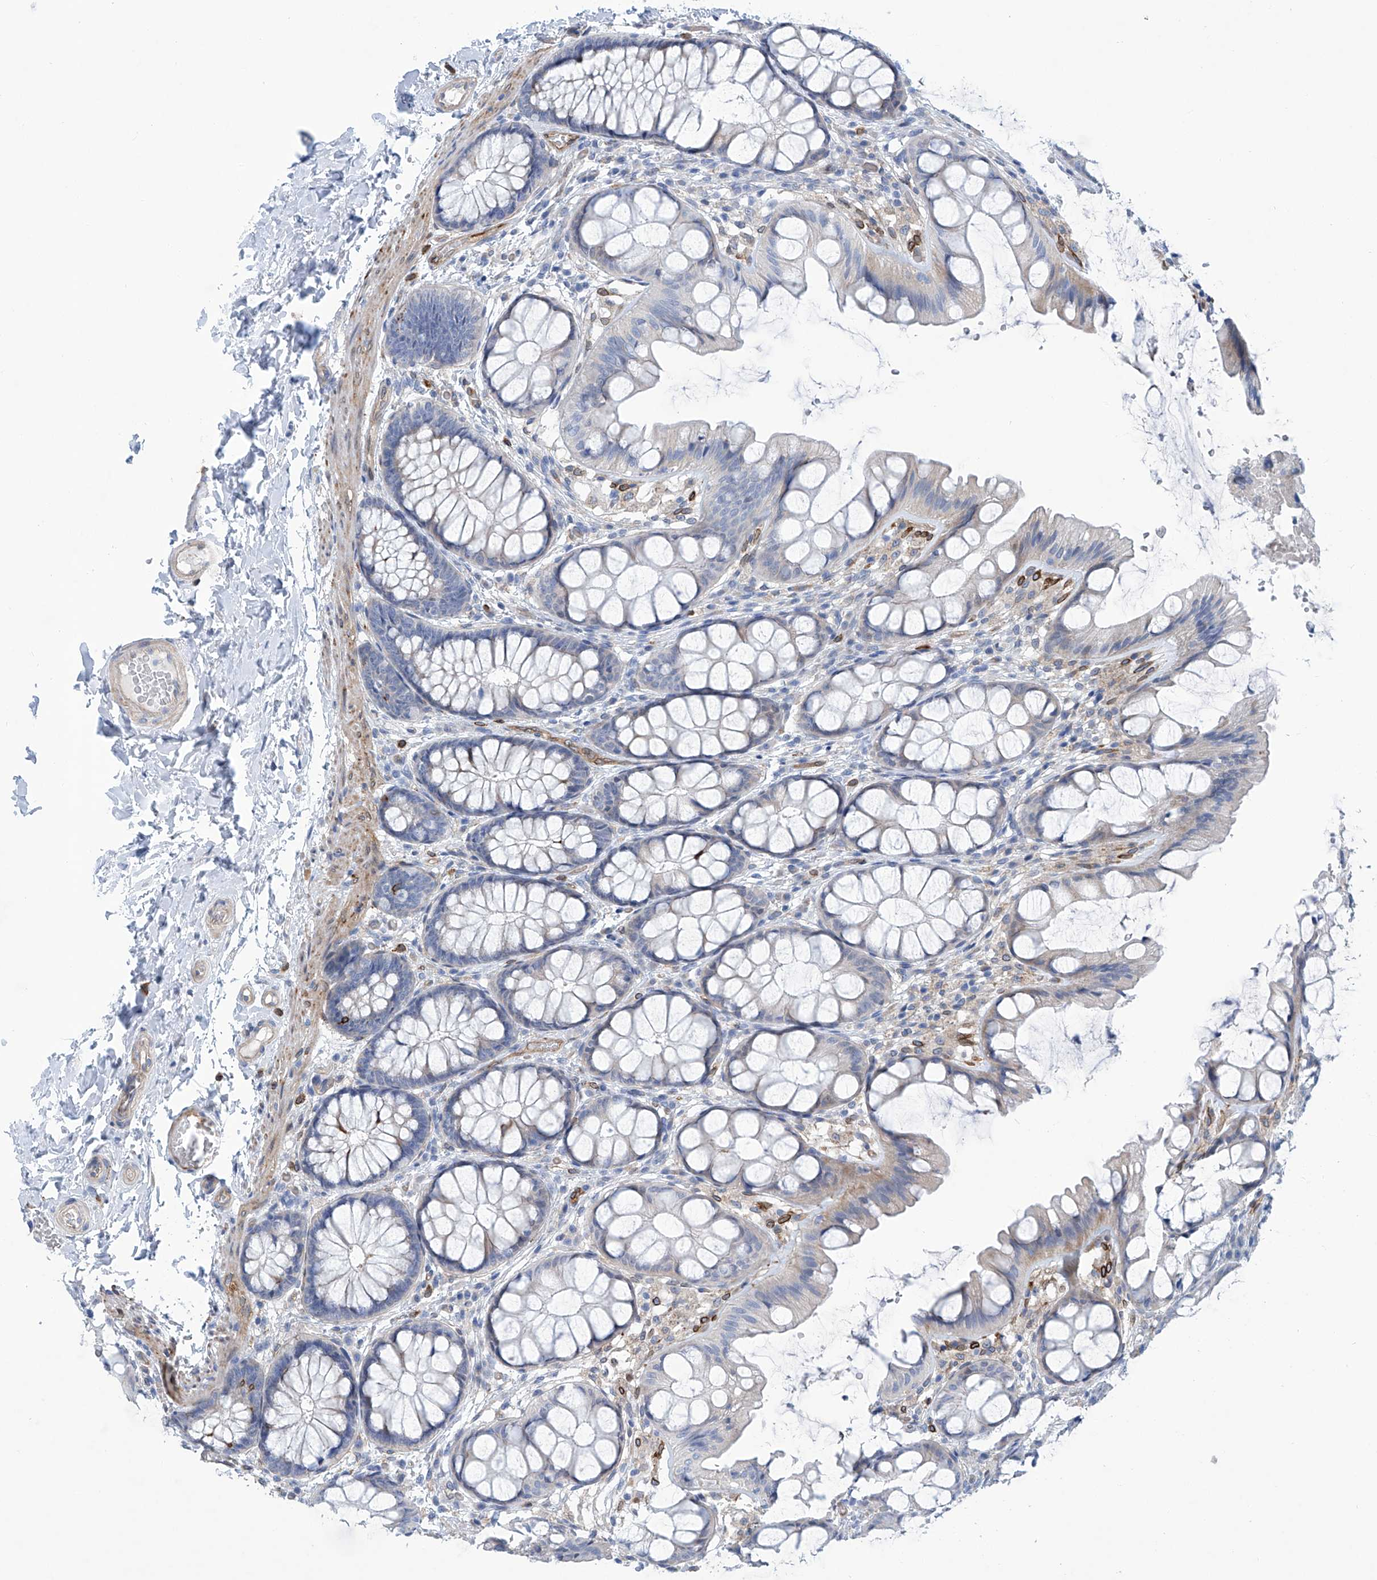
{"staining": {"intensity": "weak", "quantity": ">75%", "location": "cytoplasmic/membranous"}, "tissue": "colon", "cell_type": "Endothelial cells", "image_type": "normal", "snomed": [{"axis": "morphology", "description": "Normal tissue, NOS"}, {"axis": "topography", "description": "Colon"}], "caption": "A brown stain highlights weak cytoplasmic/membranous staining of a protein in endothelial cells of unremarkable colon. (brown staining indicates protein expression, while blue staining denotes nuclei).", "gene": "TNN", "patient": {"sex": "male", "age": 47}}